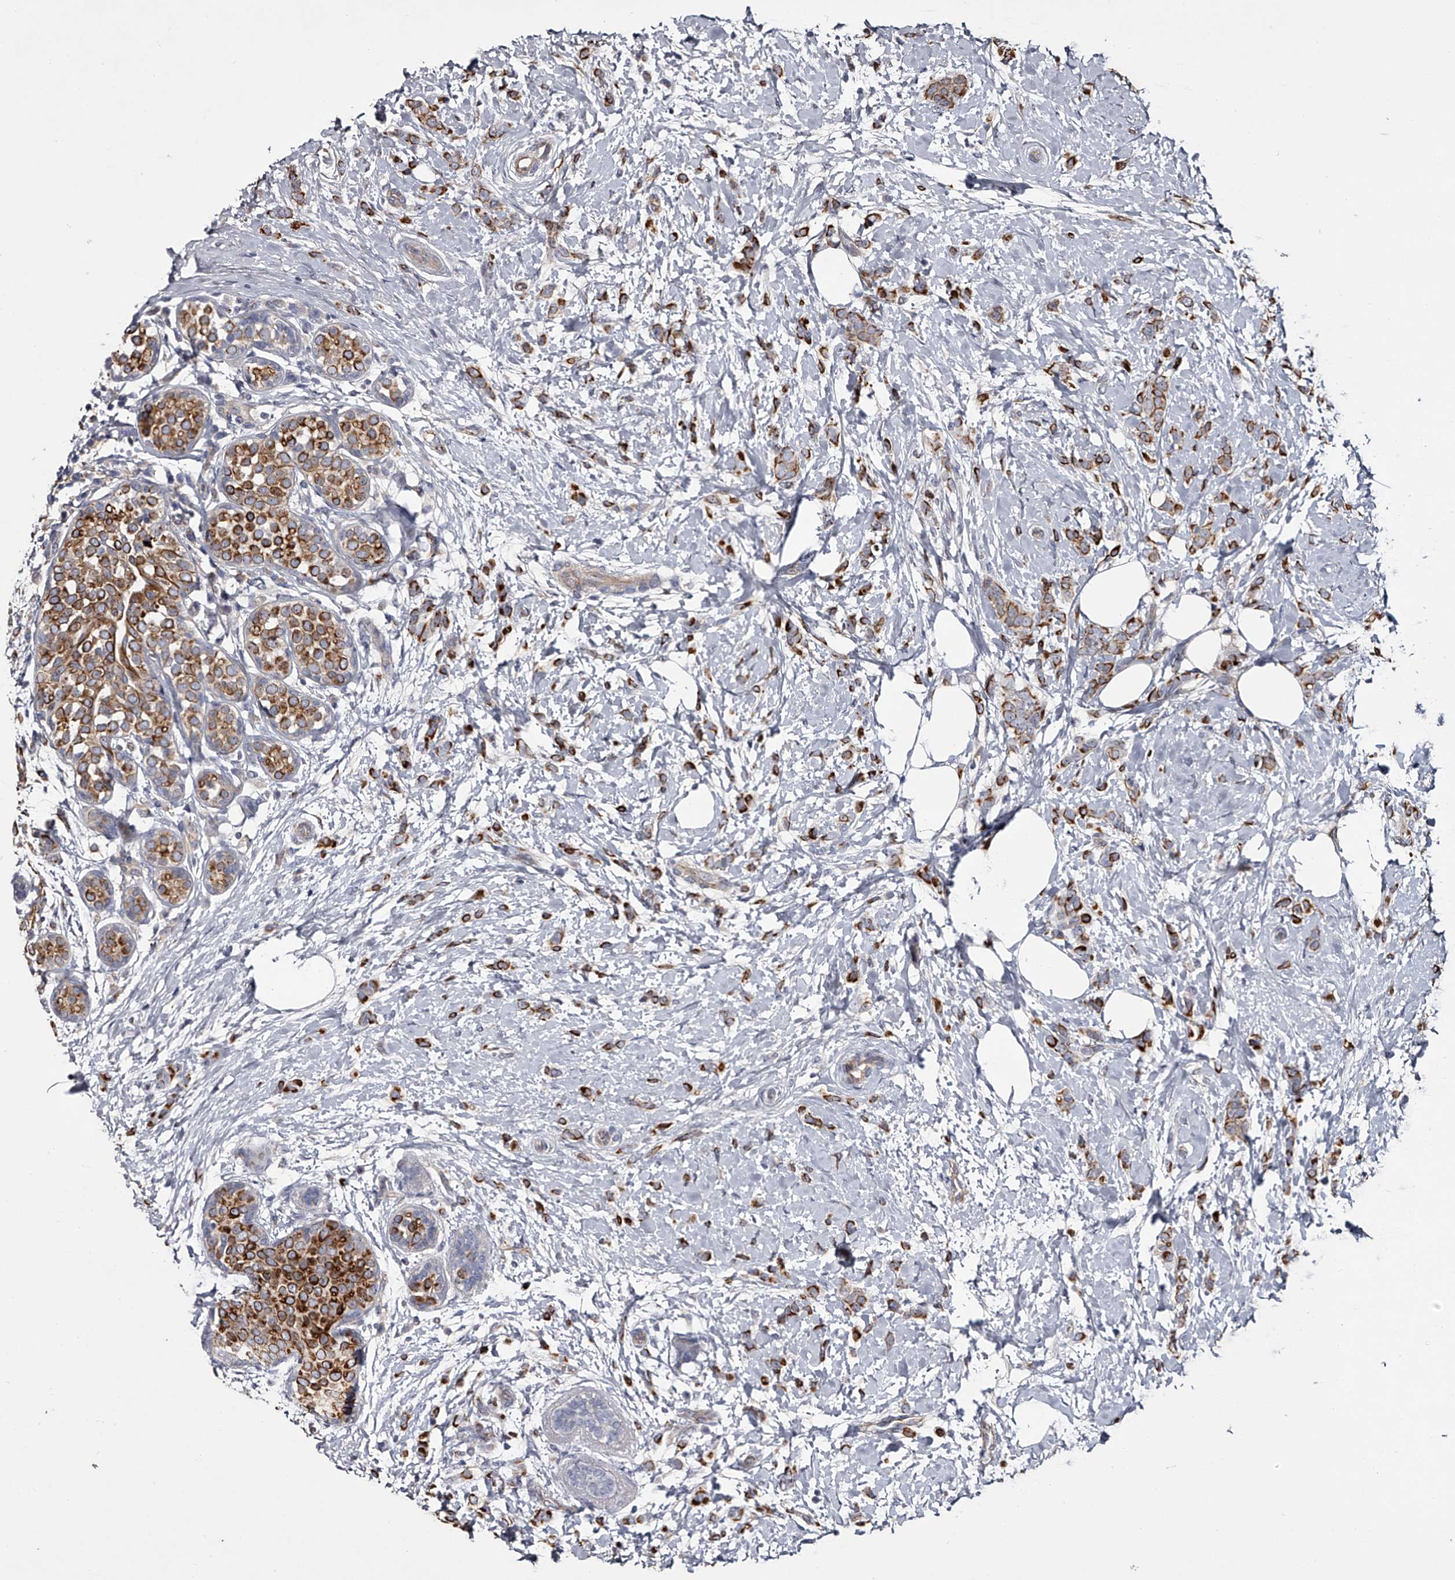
{"staining": {"intensity": "strong", "quantity": "25%-75%", "location": "cytoplasmic/membranous"}, "tissue": "breast cancer", "cell_type": "Tumor cells", "image_type": "cancer", "snomed": [{"axis": "morphology", "description": "Lobular carcinoma, in situ"}, {"axis": "morphology", "description": "Lobular carcinoma"}, {"axis": "topography", "description": "Breast"}], "caption": "Protein staining displays strong cytoplasmic/membranous expression in about 25%-75% of tumor cells in breast lobular carcinoma in situ.", "gene": "MDN1", "patient": {"sex": "female", "age": 41}}